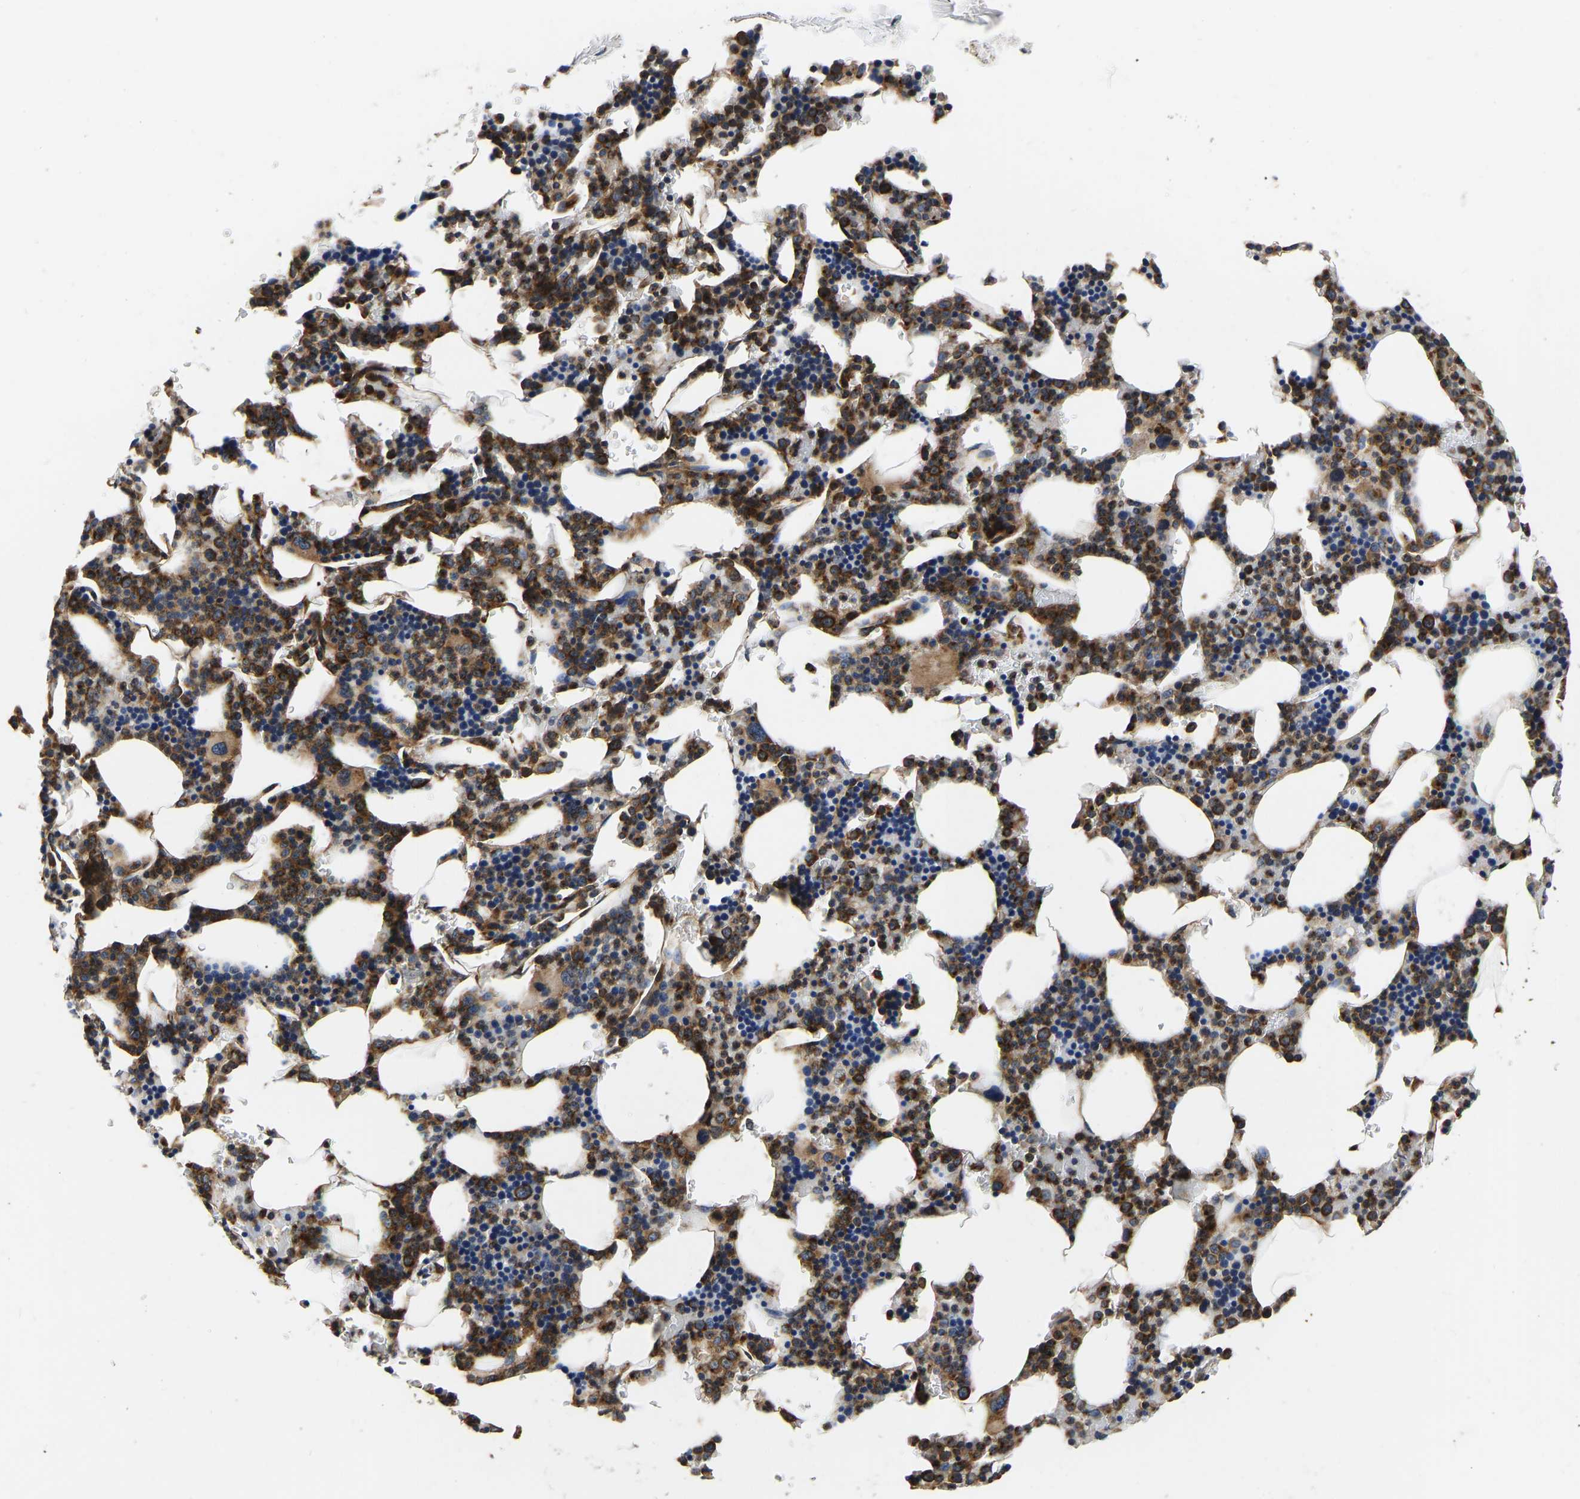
{"staining": {"intensity": "strong", "quantity": ">75%", "location": "cytoplasmic/membranous"}, "tissue": "bone marrow", "cell_type": "Hematopoietic cells", "image_type": "normal", "snomed": [{"axis": "morphology", "description": "Normal tissue, NOS"}, {"axis": "topography", "description": "Bone marrow"}], "caption": "Protein expression analysis of normal bone marrow demonstrates strong cytoplasmic/membranous expression in about >75% of hematopoietic cells. Using DAB (brown) and hematoxylin (blue) stains, captured at high magnification using brightfield microscopy.", "gene": "RABAC1", "patient": {"sex": "female", "age": 81}}